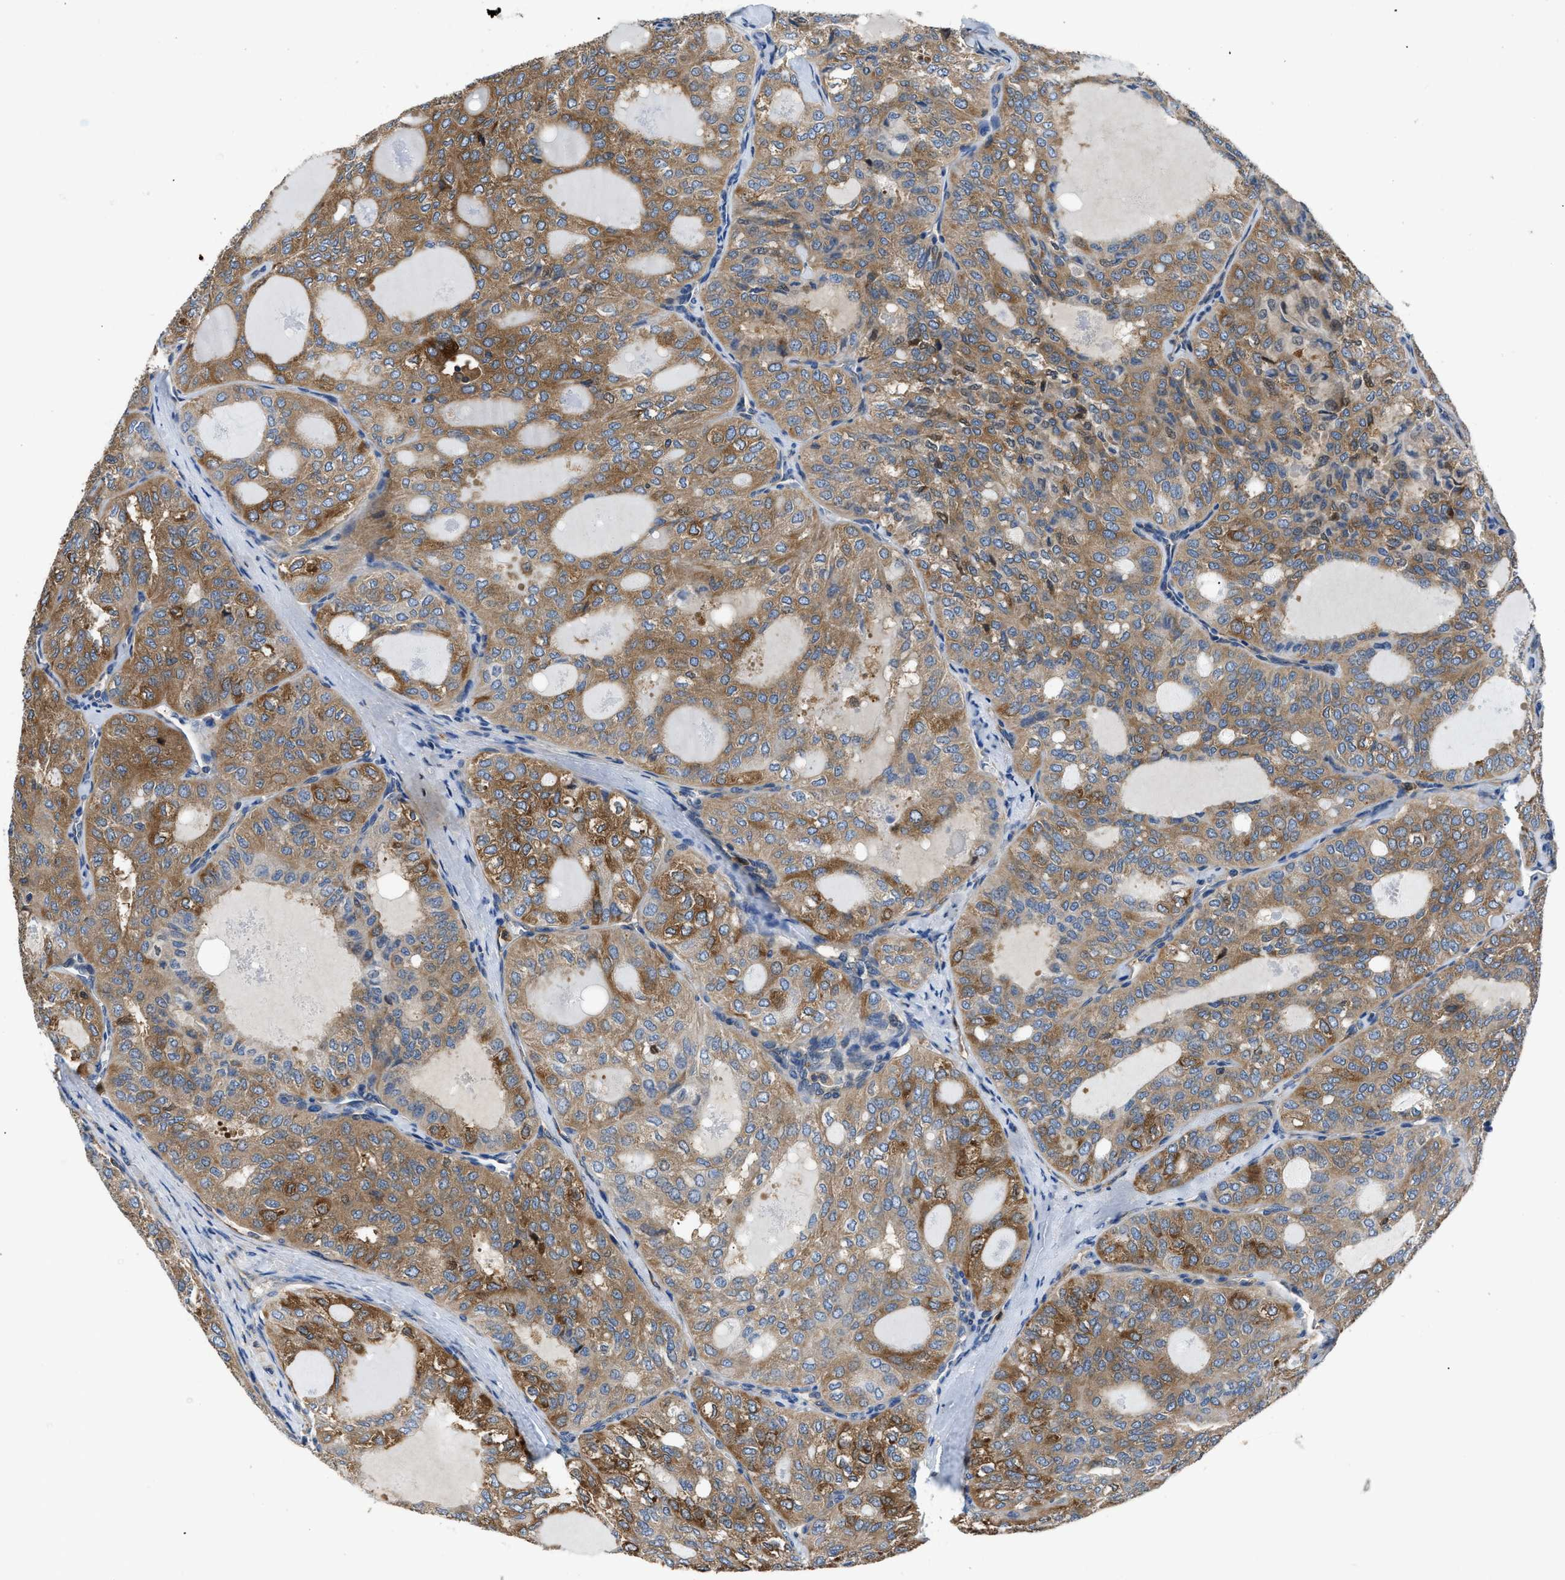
{"staining": {"intensity": "moderate", "quantity": ">75%", "location": "cytoplasmic/membranous"}, "tissue": "thyroid cancer", "cell_type": "Tumor cells", "image_type": "cancer", "snomed": [{"axis": "morphology", "description": "Follicular adenoma carcinoma, NOS"}, {"axis": "topography", "description": "Thyroid gland"}], "caption": "High-power microscopy captured an IHC micrograph of thyroid follicular adenoma carcinoma, revealing moderate cytoplasmic/membranous positivity in approximately >75% of tumor cells.", "gene": "PKM", "patient": {"sex": "male", "age": 75}}